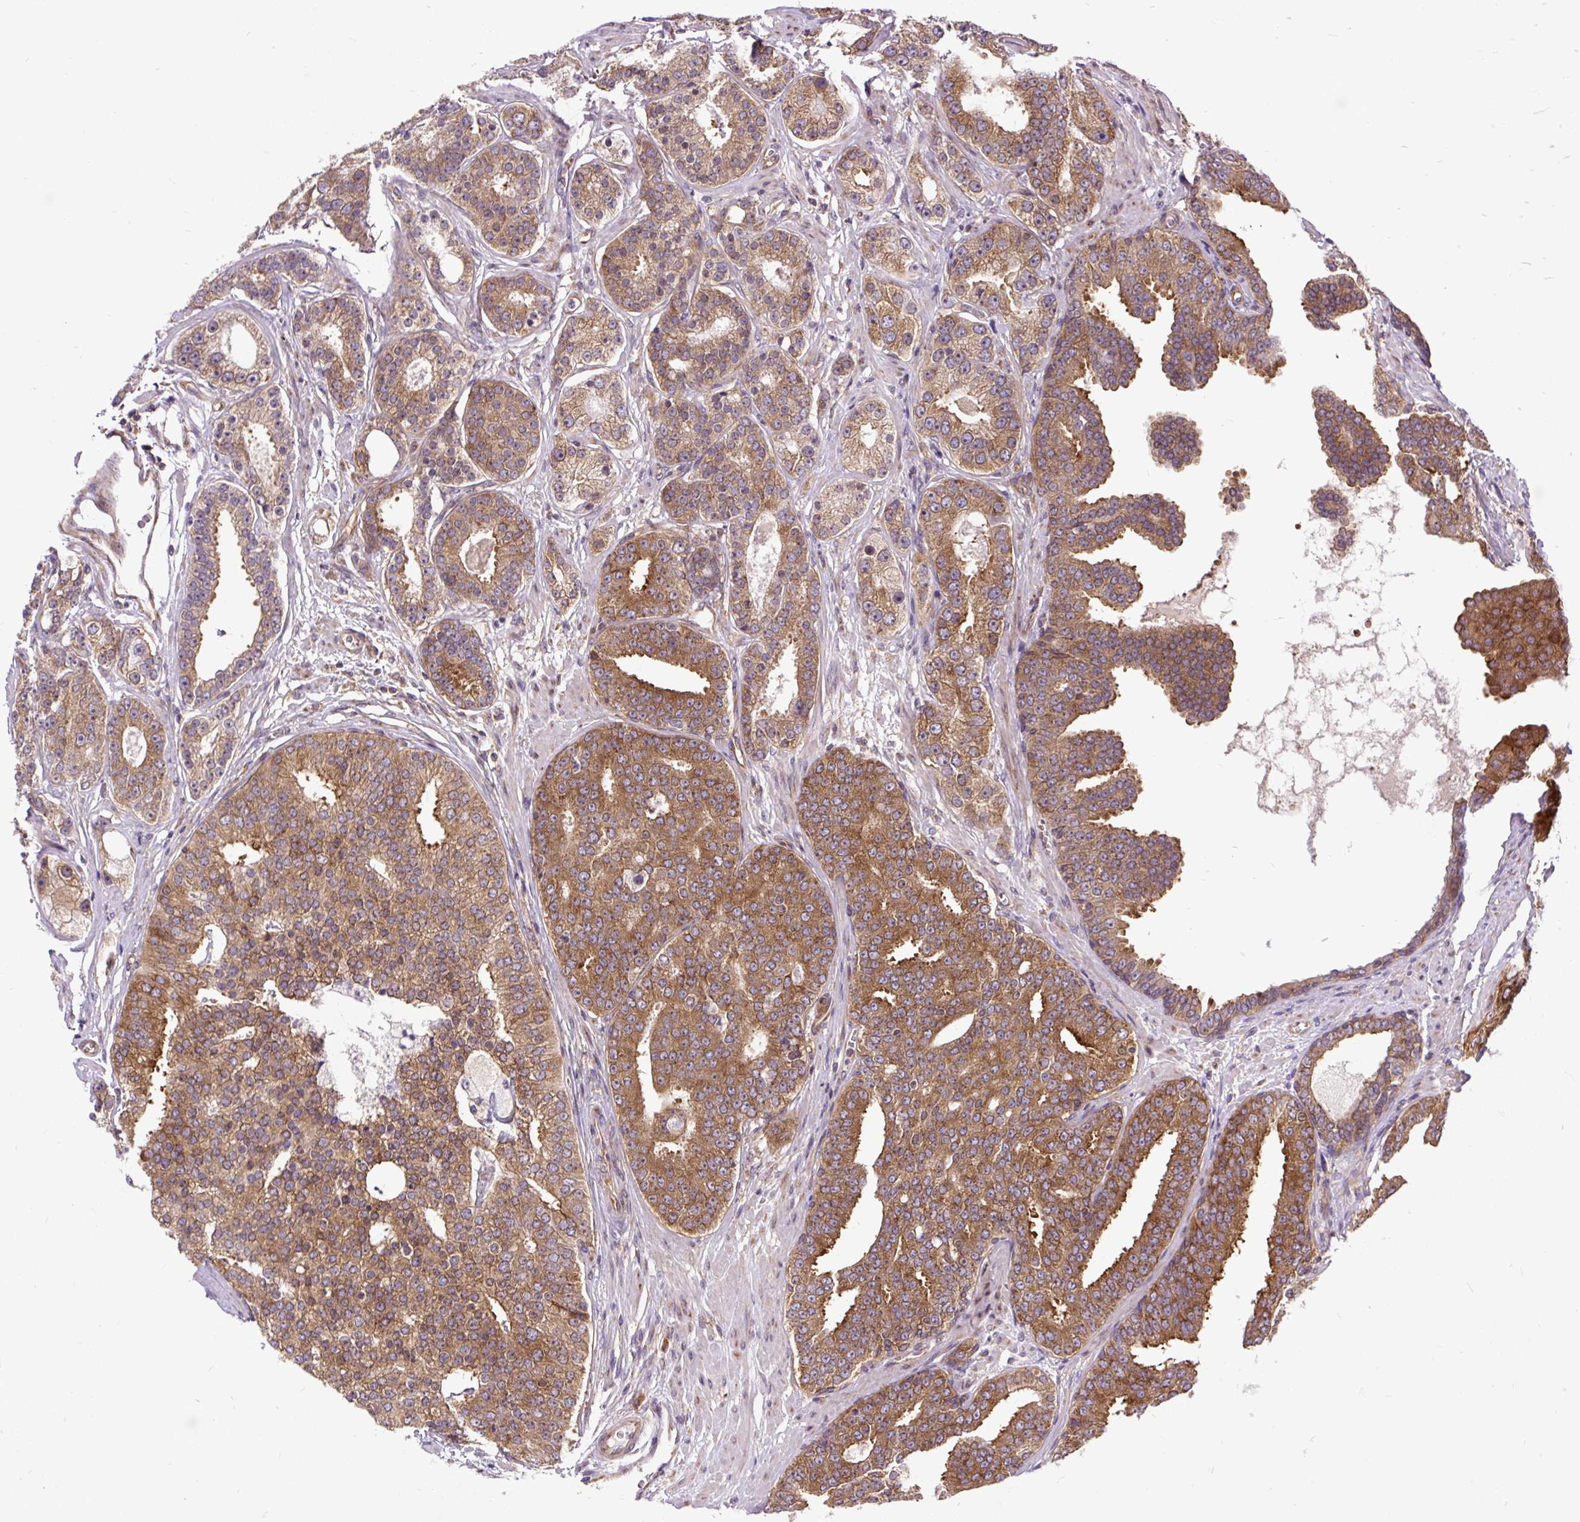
{"staining": {"intensity": "strong", "quantity": "25%-75%", "location": "cytoplasmic/membranous"}, "tissue": "prostate cancer", "cell_type": "Tumor cells", "image_type": "cancer", "snomed": [{"axis": "morphology", "description": "Adenocarcinoma, High grade"}, {"axis": "topography", "description": "Prostate"}], "caption": "Immunohistochemistry (IHC) of human prostate cancer (adenocarcinoma (high-grade)) demonstrates high levels of strong cytoplasmic/membranous positivity in about 25%-75% of tumor cells.", "gene": "TRIM17", "patient": {"sex": "male", "age": 71}}